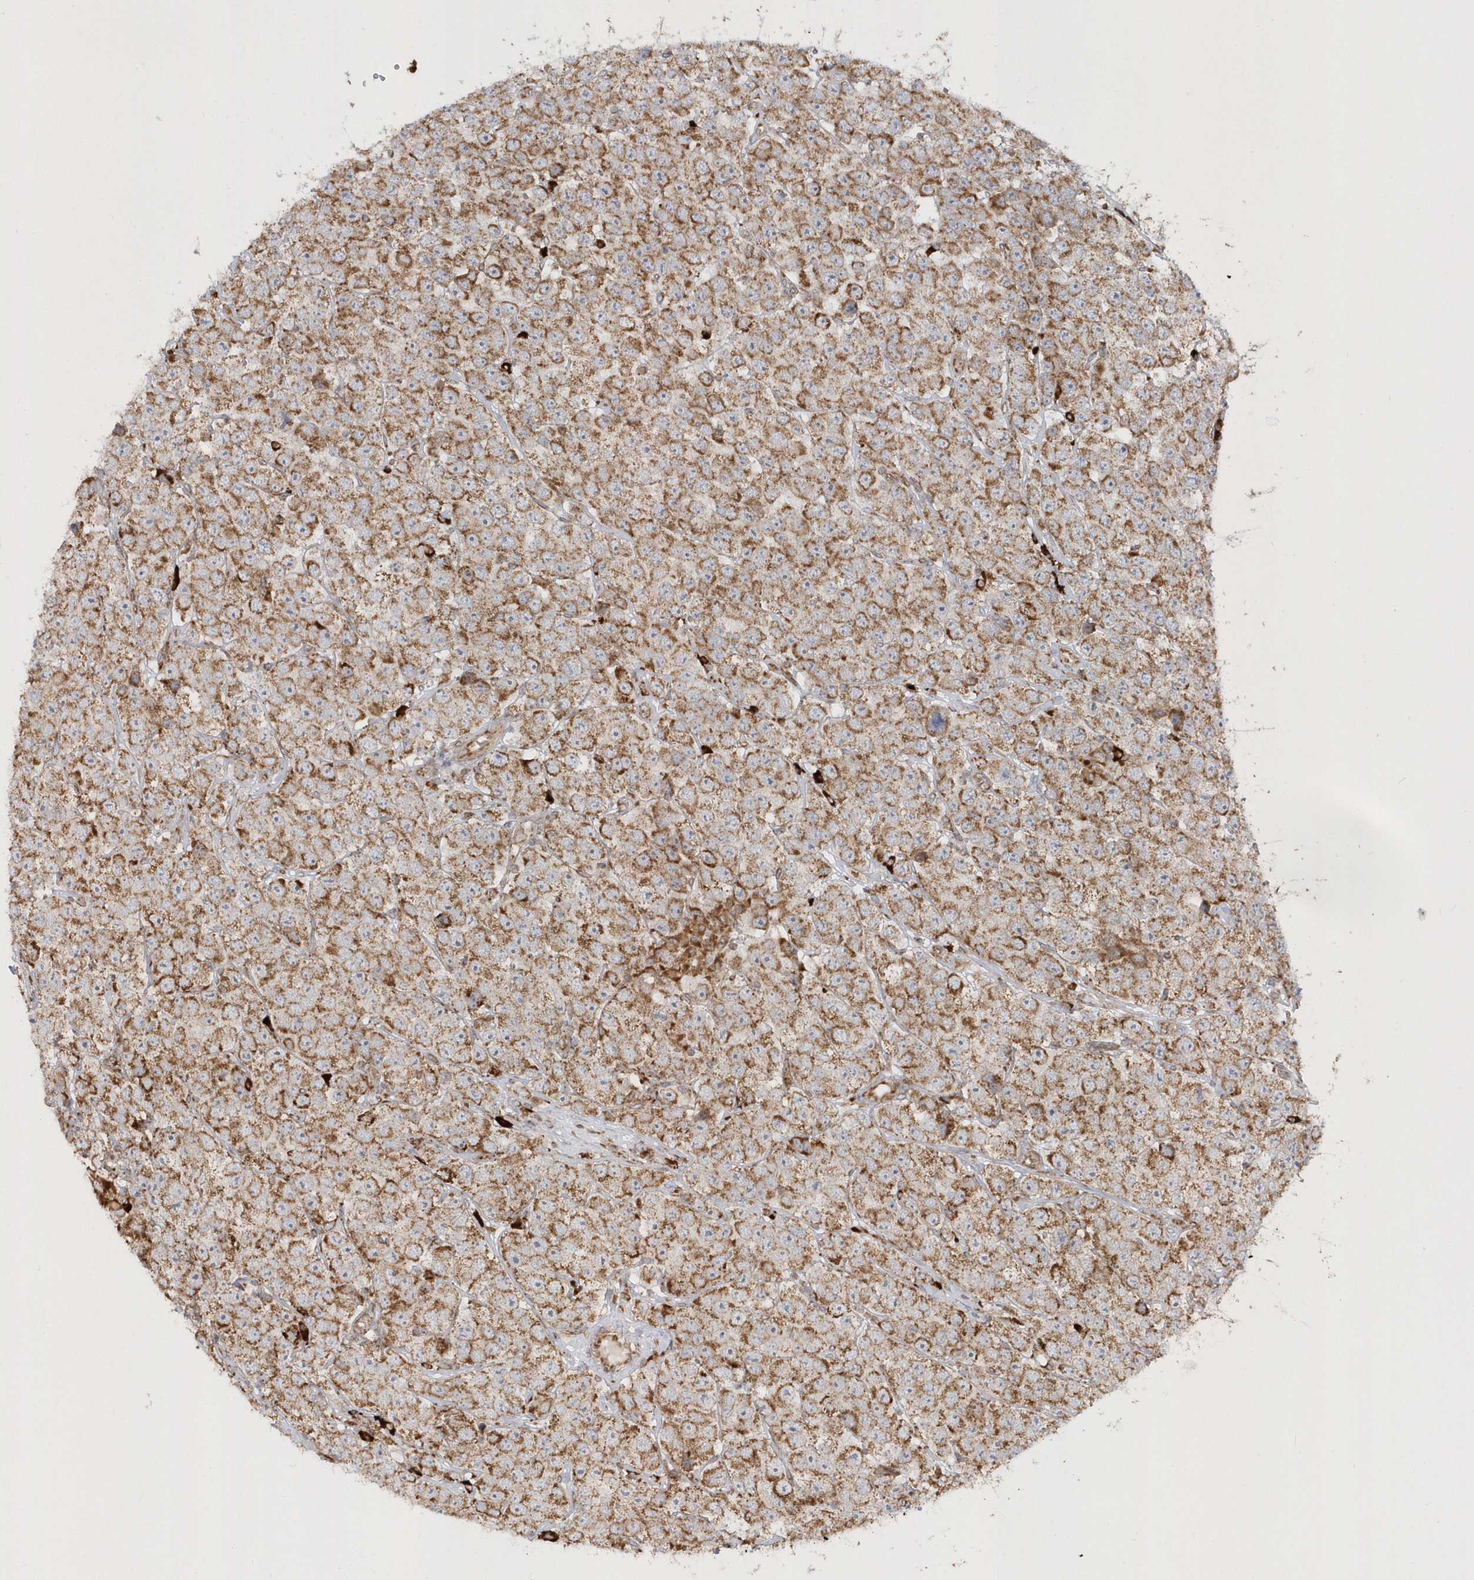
{"staining": {"intensity": "moderate", "quantity": ">75%", "location": "cytoplasmic/membranous"}, "tissue": "testis cancer", "cell_type": "Tumor cells", "image_type": "cancer", "snomed": [{"axis": "morphology", "description": "Seminoma, NOS"}, {"axis": "topography", "description": "Testis"}], "caption": "This micrograph shows IHC staining of human seminoma (testis), with medium moderate cytoplasmic/membranous positivity in about >75% of tumor cells.", "gene": "SH3BP2", "patient": {"sex": "male", "age": 28}}